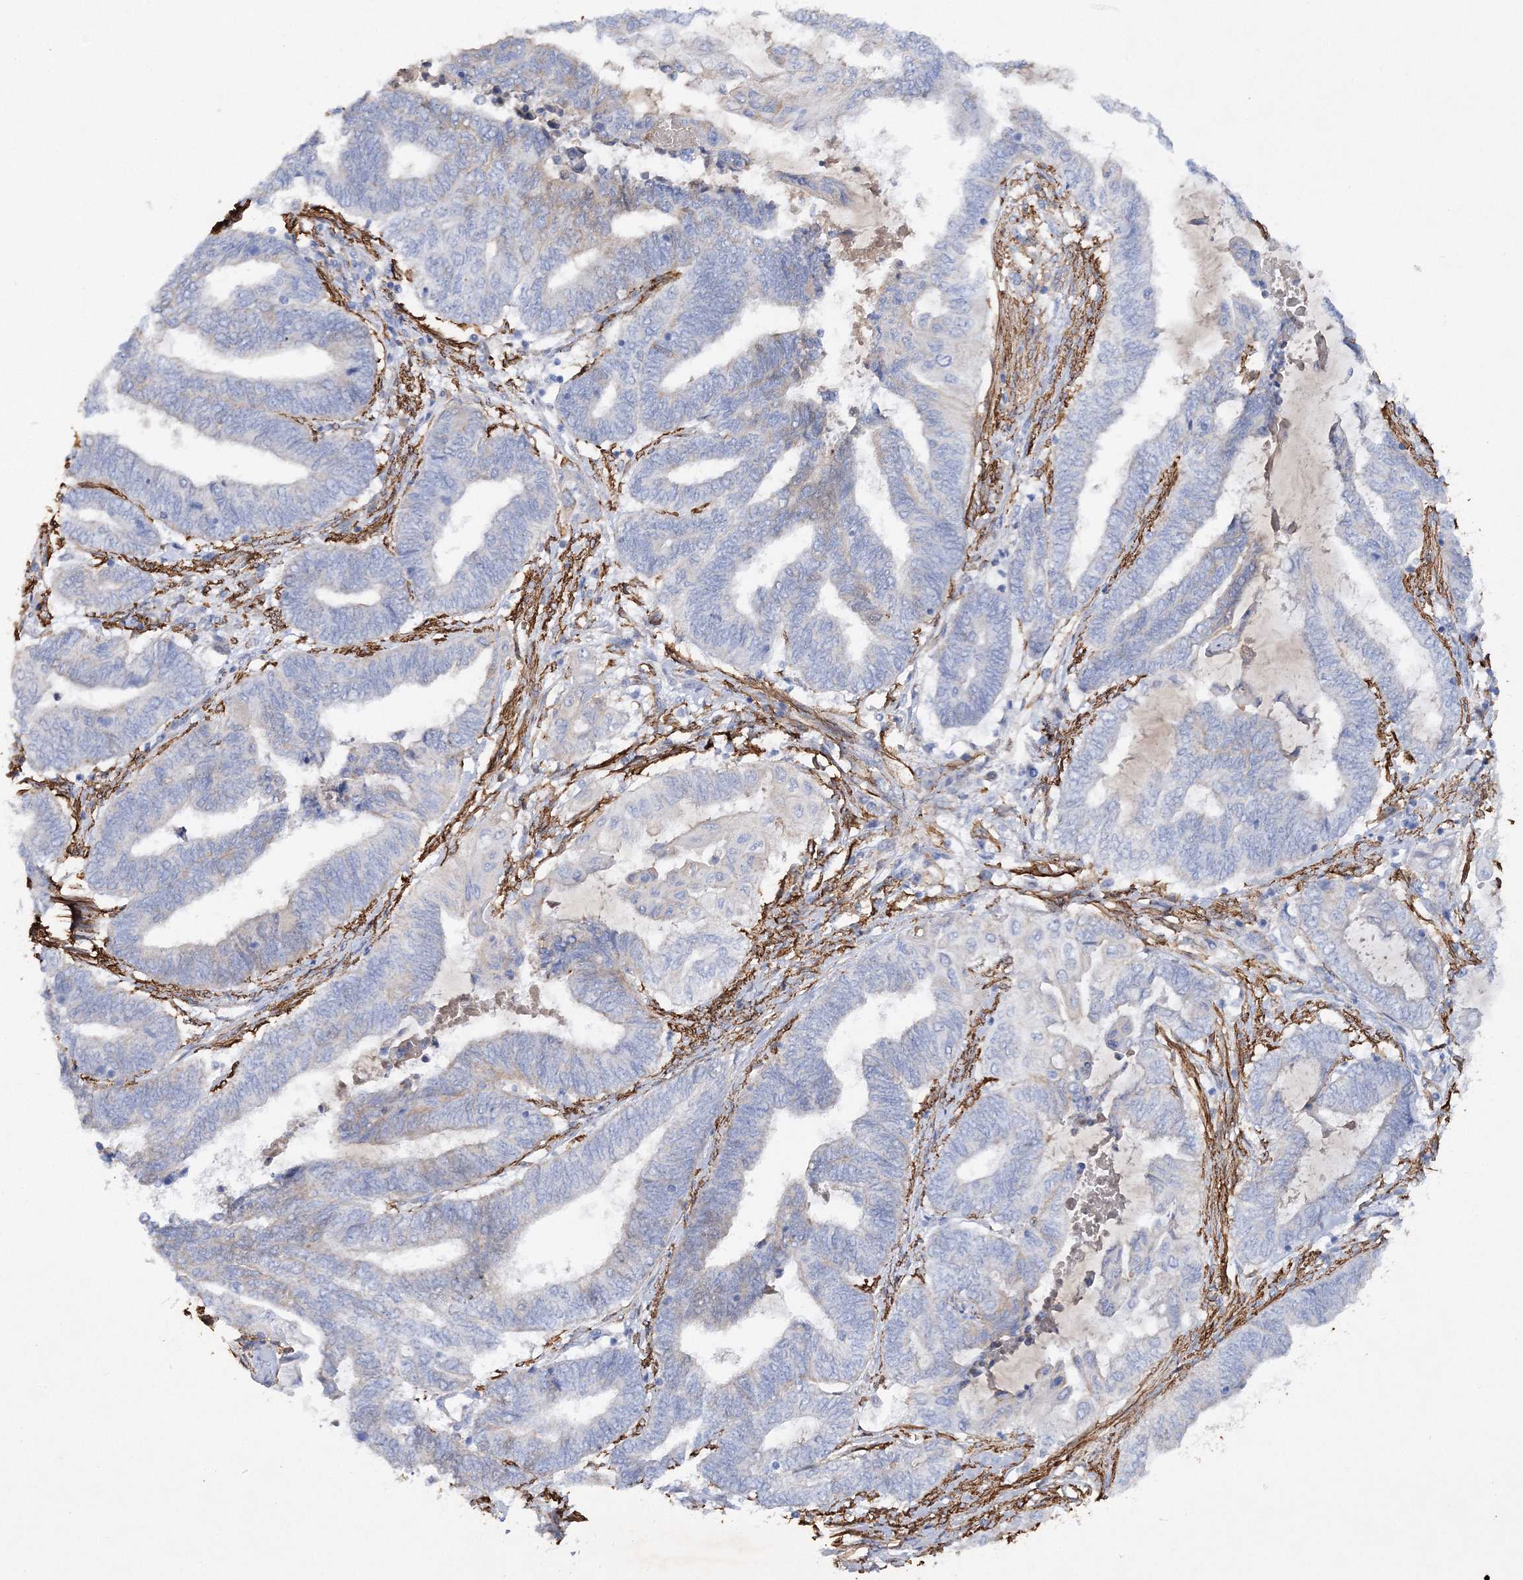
{"staining": {"intensity": "negative", "quantity": "none", "location": "none"}, "tissue": "endometrial cancer", "cell_type": "Tumor cells", "image_type": "cancer", "snomed": [{"axis": "morphology", "description": "Adenocarcinoma, NOS"}, {"axis": "topography", "description": "Uterus"}, {"axis": "topography", "description": "Endometrium"}], "caption": "This is an IHC photomicrograph of endometrial cancer (adenocarcinoma). There is no expression in tumor cells.", "gene": "RTN2", "patient": {"sex": "female", "age": 70}}